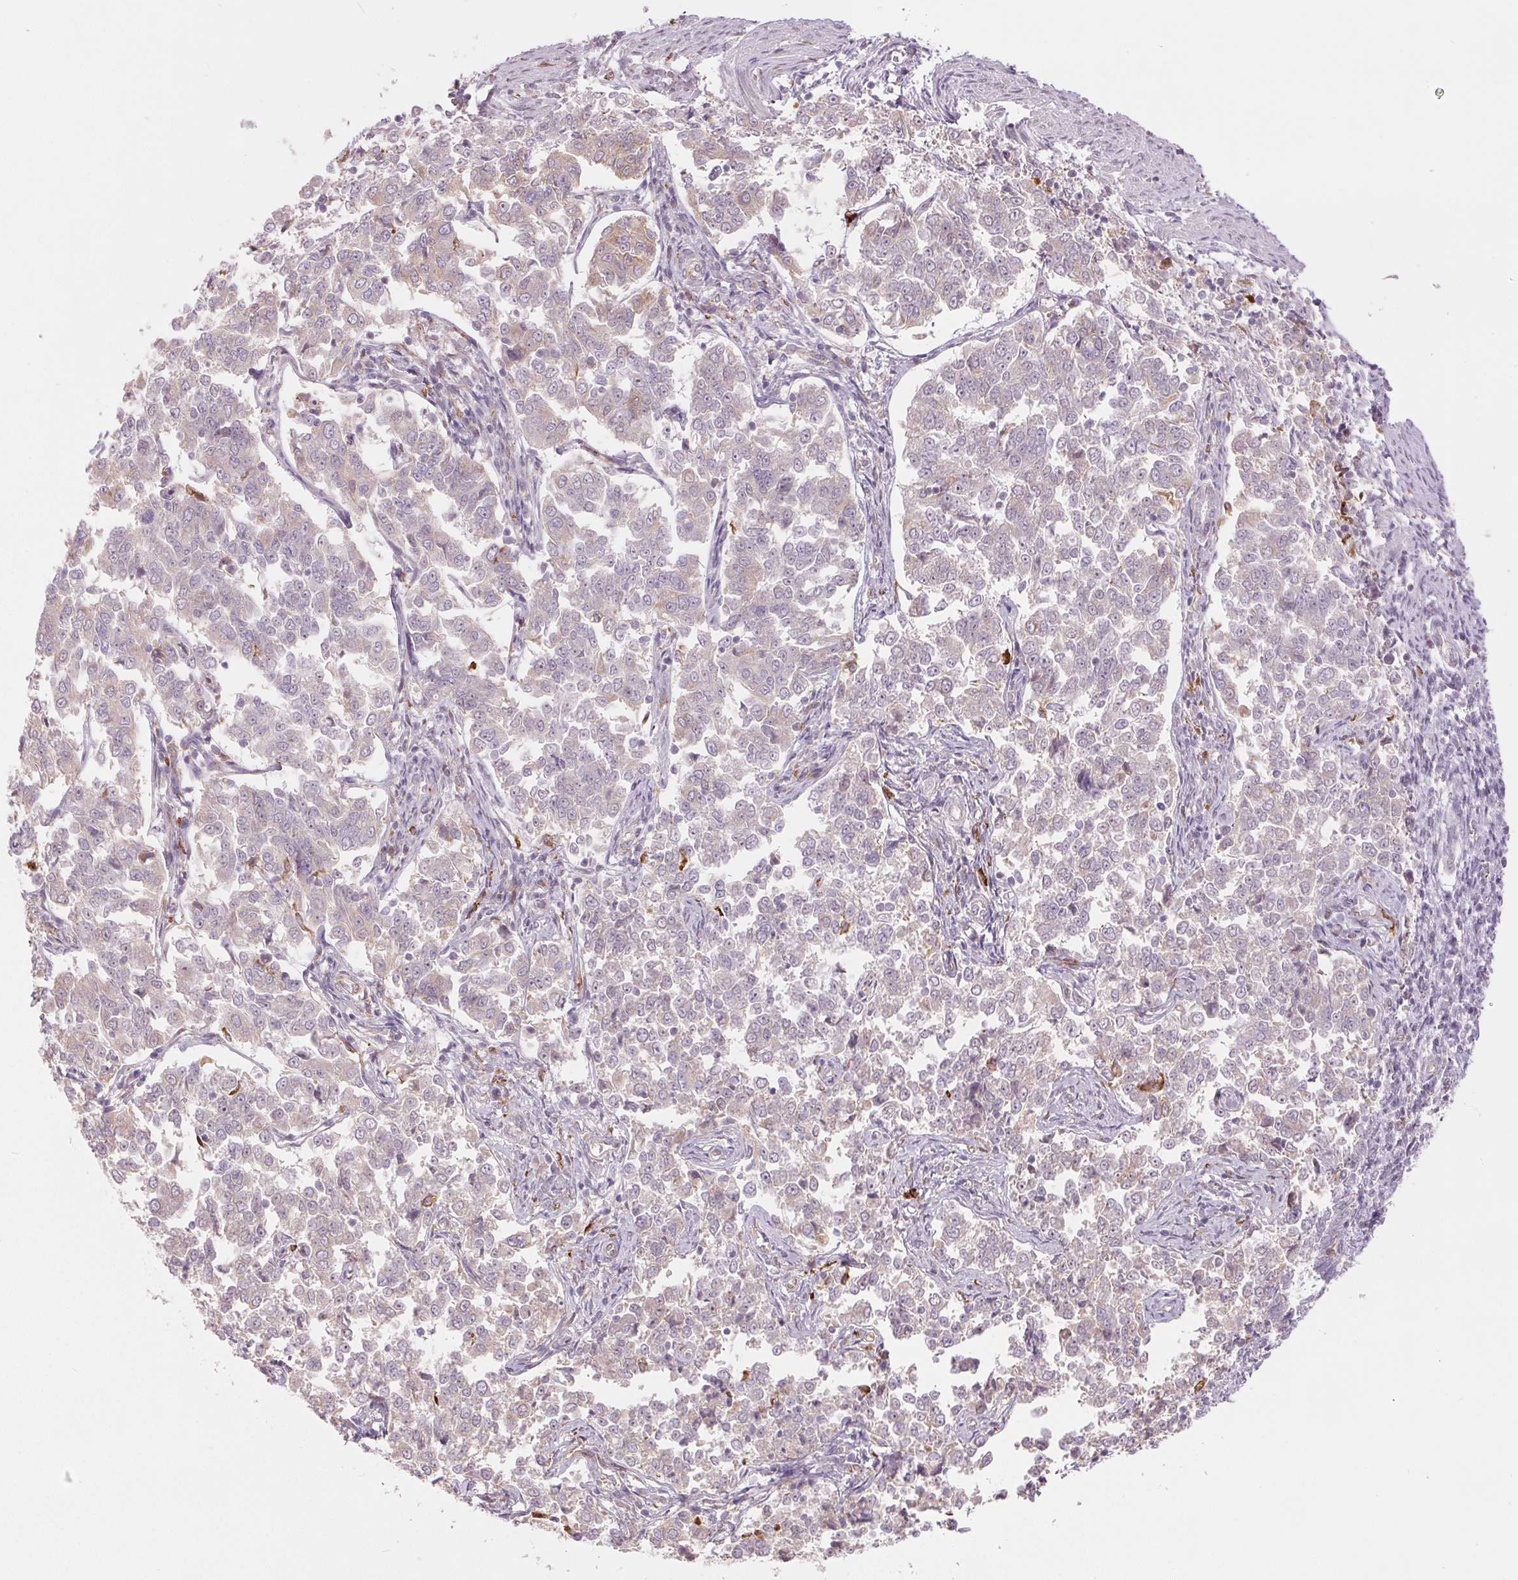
{"staining": {"intensity": "negative", "quantity": "none", "location": "none"}, "tissue": "endometrial cancer", "cell_type": "Tumor cells", "image_type": "cancer", "snomed": [{"axis": "morphology", "description": "Adenocarcinoma, NOS"}, {"axis": "topography", "description": "Endometrium"}], "caption": "Image shows no protein expression in tumor cells of endometrial cancer tissue.", "gene": "METTL17", "patient": {"sex": "female", "age": 43}}